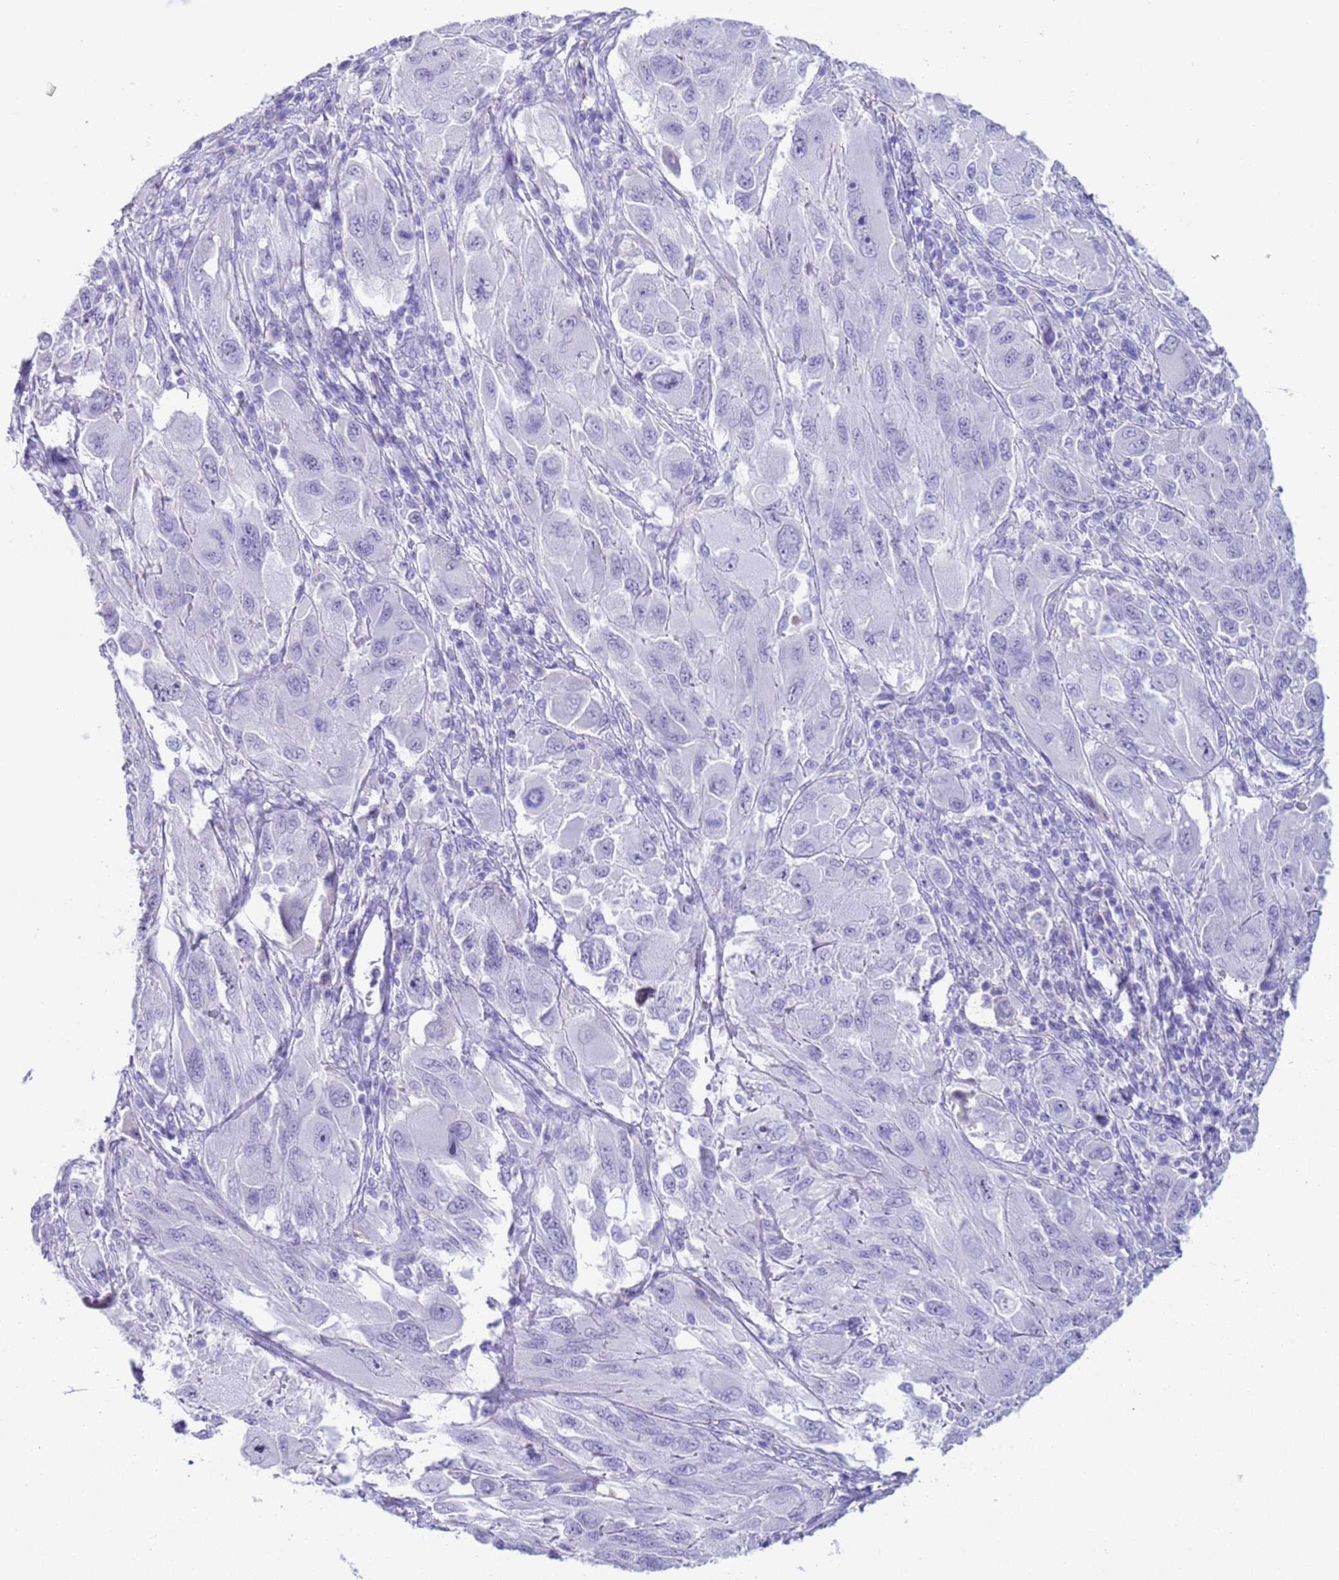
{"staining": {"intensity": "negative", "quantity": "none", "location": "none"}, "tissue": "melanoma", "cell_type": "Tumor cells", "image_type": "cancer", "snomed": [{"axis": "morphology", "description": "Malignant melanoma, NOS"}, {"axis": "topography", "description": "Skin"}], "caption": "Tumor cells show no significant staining in melanoma.", "gene": "CKM", "patient": {"sex": "female", "age": 91}}